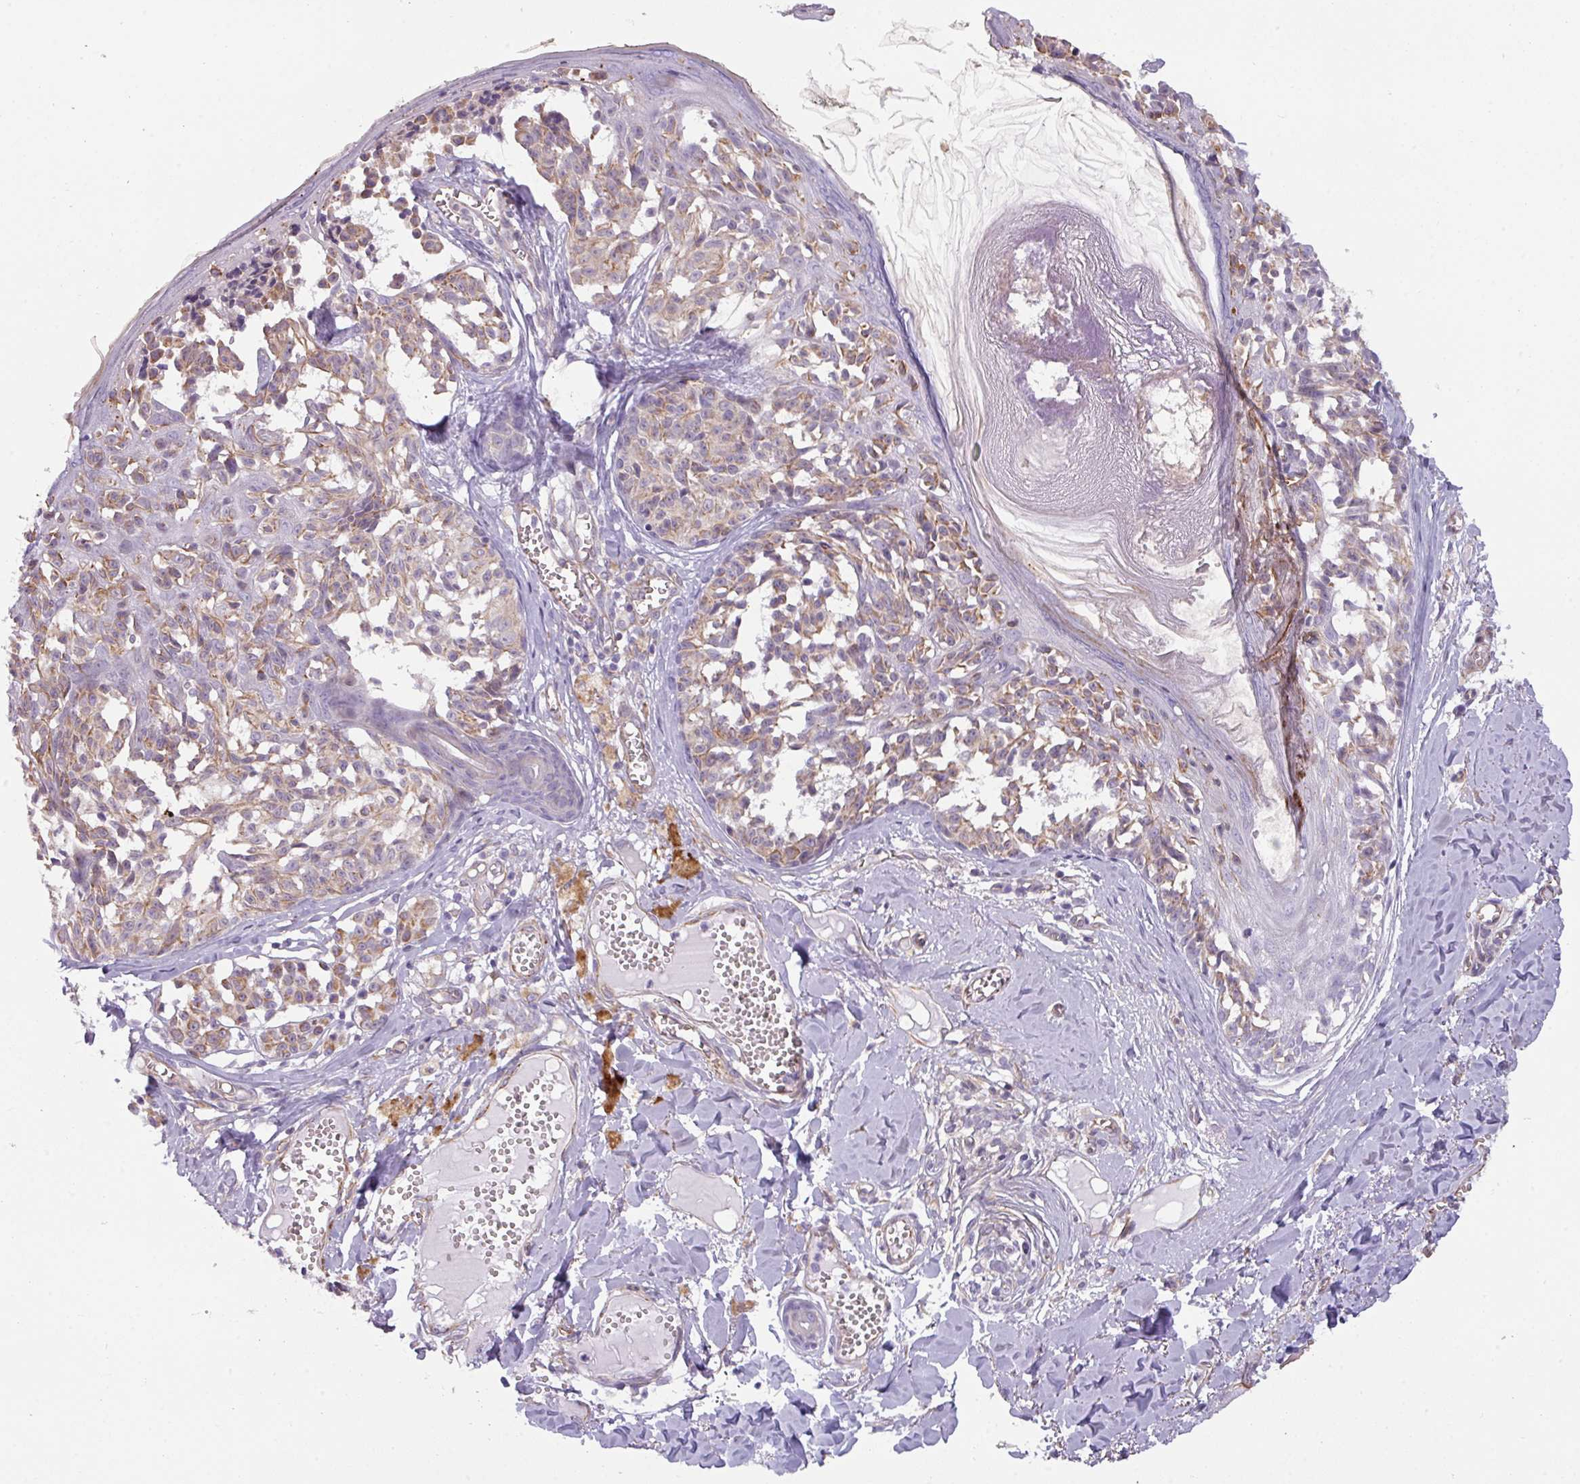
{"staining": {"intensity": "negative", "quantity": "none", "location": "none"}, "tissue": "melanoma", "cell_type": "Tumor cells", "image_type": "cancer", "snomed": [{"axis": "morphology", "description": "Malignant melanoma, NOS"}, {"axis": "topography", "description": "Skin"}], "caption": "An immunohistochemistry histopathology image of malignant melanoma is shown. There is no staining in tumor cells of malignant melanoma.", "gene": "BUD23", "patient": {"sex": "female", "age": 43}}